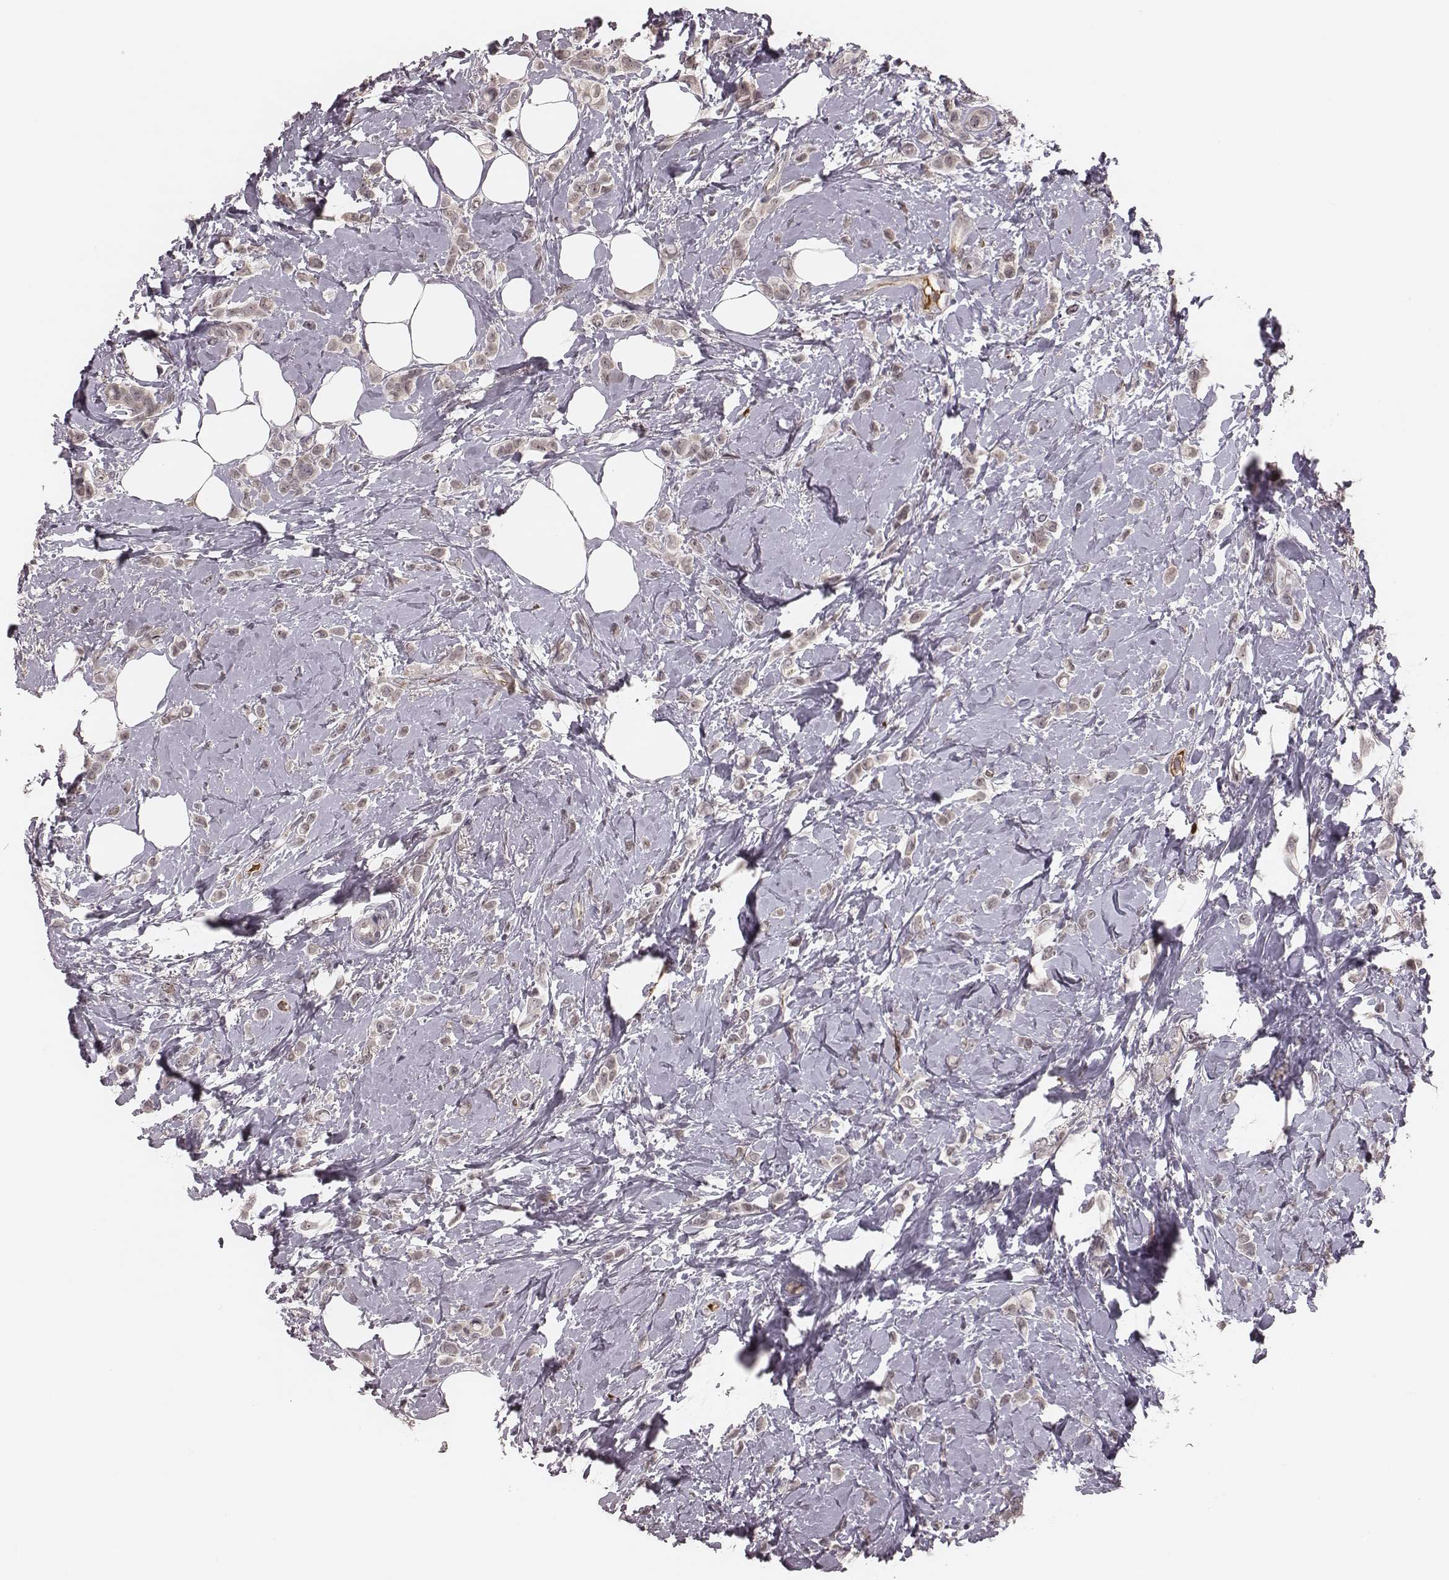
{"staining": {"intensity": "negative", "quantity": "none", "location": "none"}, "tissue": "breast cancer", "cell_type": "Tumor cells", "image_type": "cancer", "snomed": [{"axis": "morphology", "description": "Lobular carcinoma"}, {"axis": "topography", "description": "Breast"}], "caption": "This histopathology image is of breast cancer (lobular carcinoma) stained with IHC to label a protein in brown with the nuclei are counter-stained blue. There is no expression in tumor cells.", "gene": "IL5", "patient": {"sex": "female", "age": 66}}